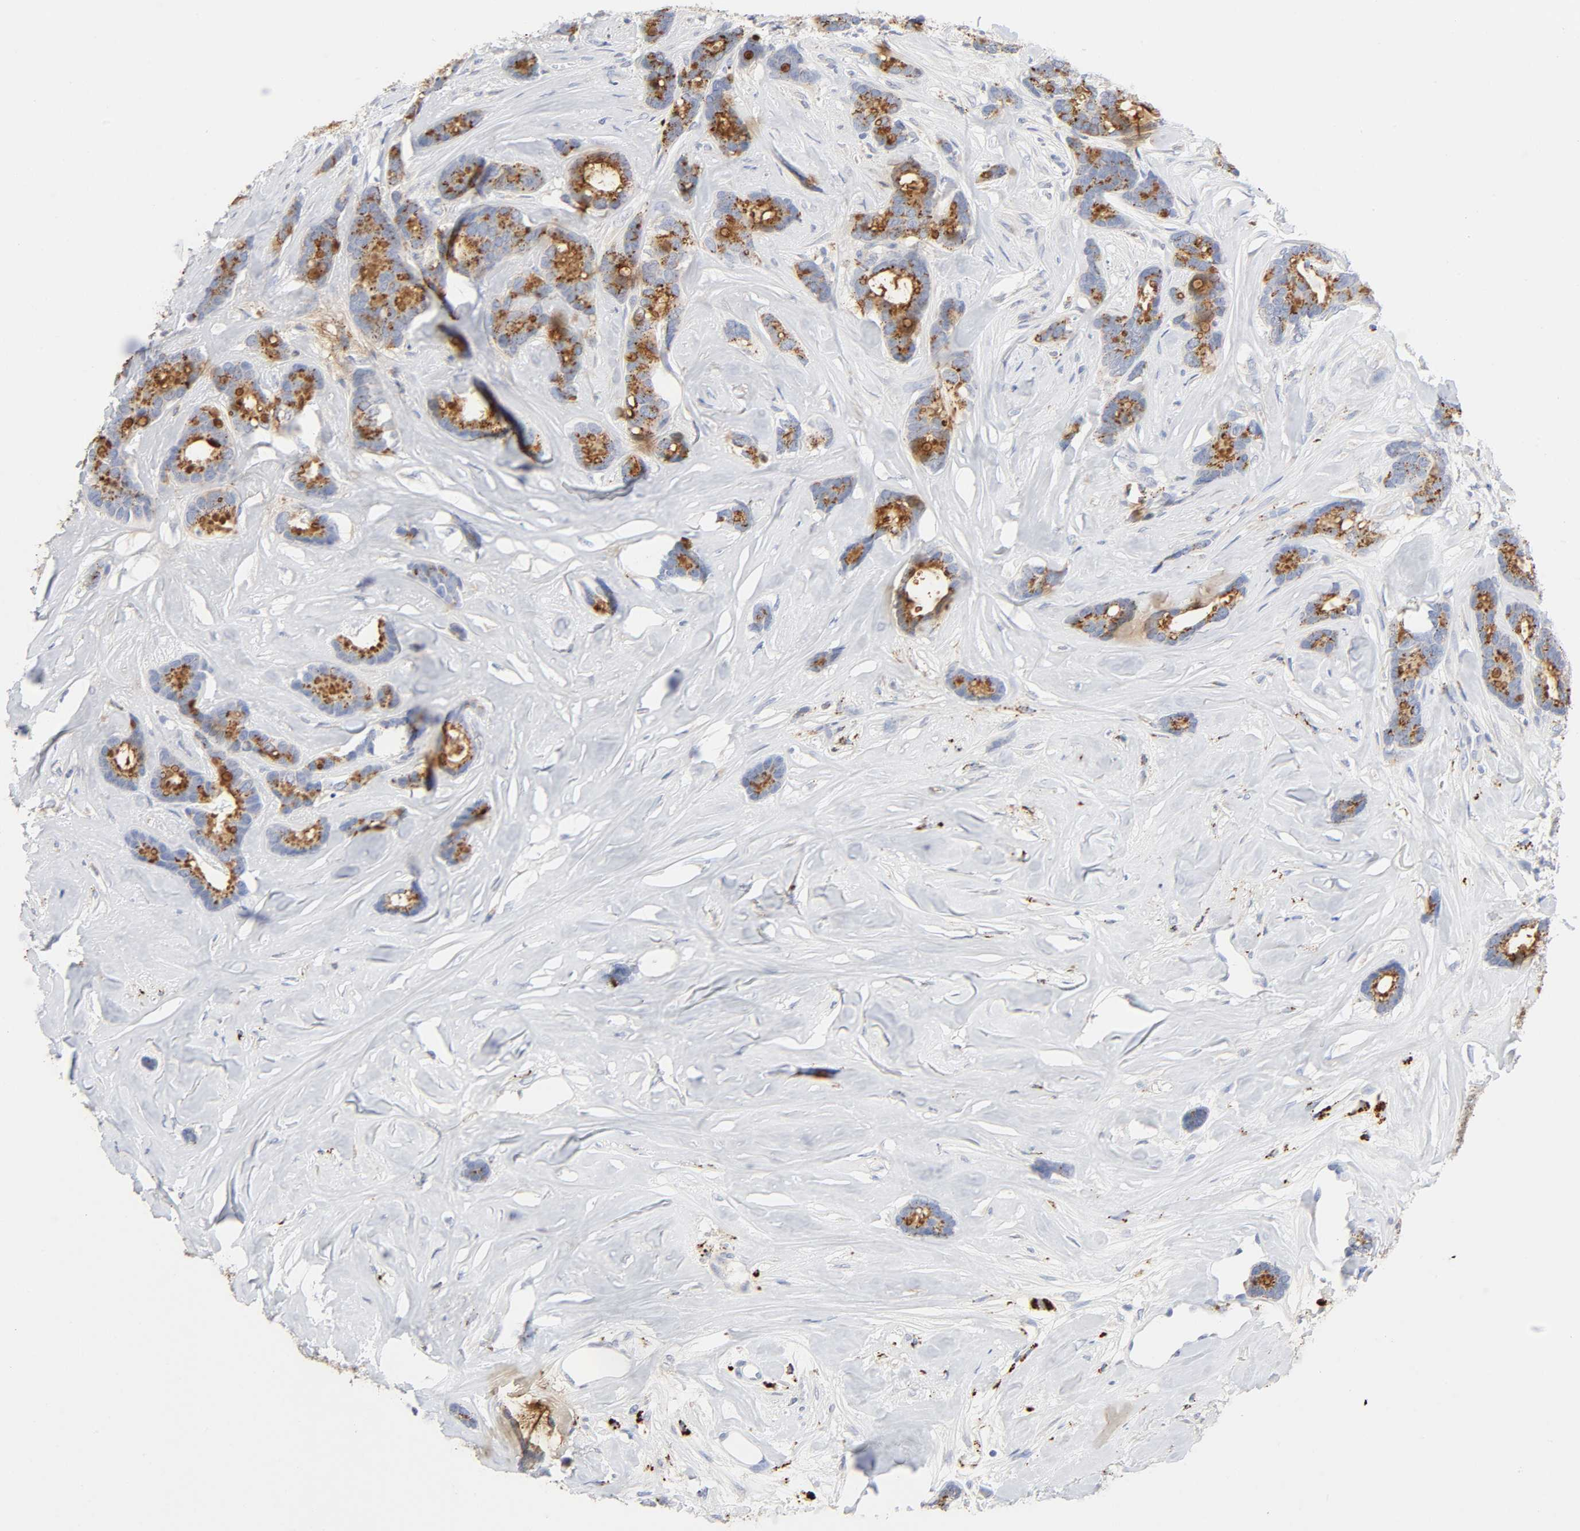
{"staining": {"intensity": "strong", "quantity": ">75%", "location": "cytoplasmic/membranous"}, "tissue": "breast cancer", "cell_type": "Tumor cells", "image_type": "cancer", "snomed": [{"axis": "morphology", "description": "Duct carcinoma"}, {"axis": "topography", "description": "Breast"}], "caption": "Intraductal carcinoma (breast) stained for a protein reveals strong cytoplasmic/membranous positivity in tumor cells. (Brightfield microscopy of DAB IHC at high magnification).", "gene": "MAGEB17", "patient": {"sex": "female", "age": 87}}